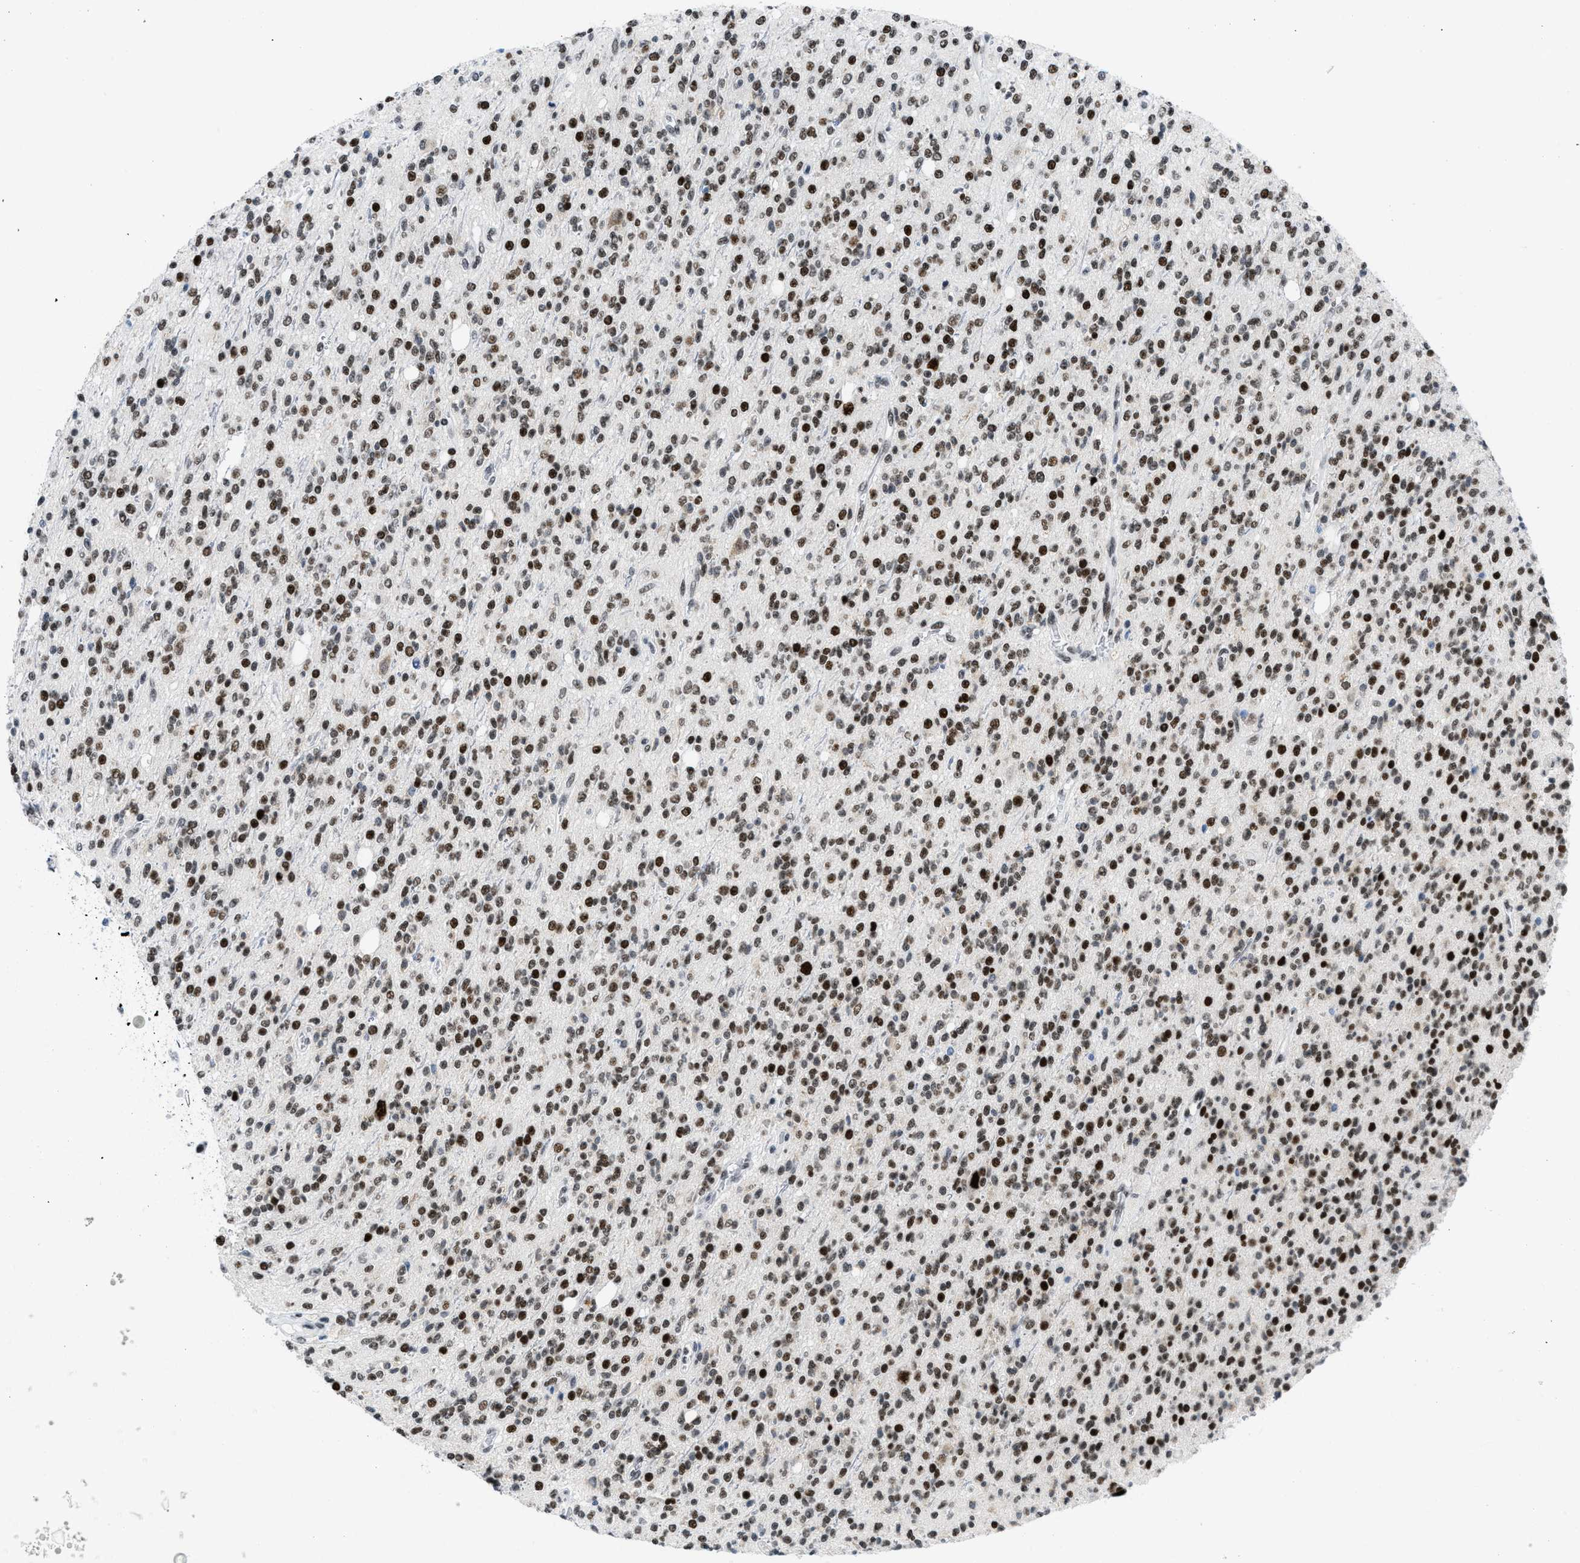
{"staining": {"intensity": "strong", "quantity": ">75%", "location": "nuclear"}, "tissue": "glioma", "cell_type": "Tumor cells", "image_type": "cancer", "snomed": [{"axis": "morphology", "description": "Glioma, malignant, High grade"}, {"axis": "topography", "description": "Brain"}], "caption": "A brown stain highlights strong nuclear positivity of a protein in human malignant glioma (high-grade) tumor cells.", "gene": "TERF2IP", "patient": {"sex": "male", "age": 34}}